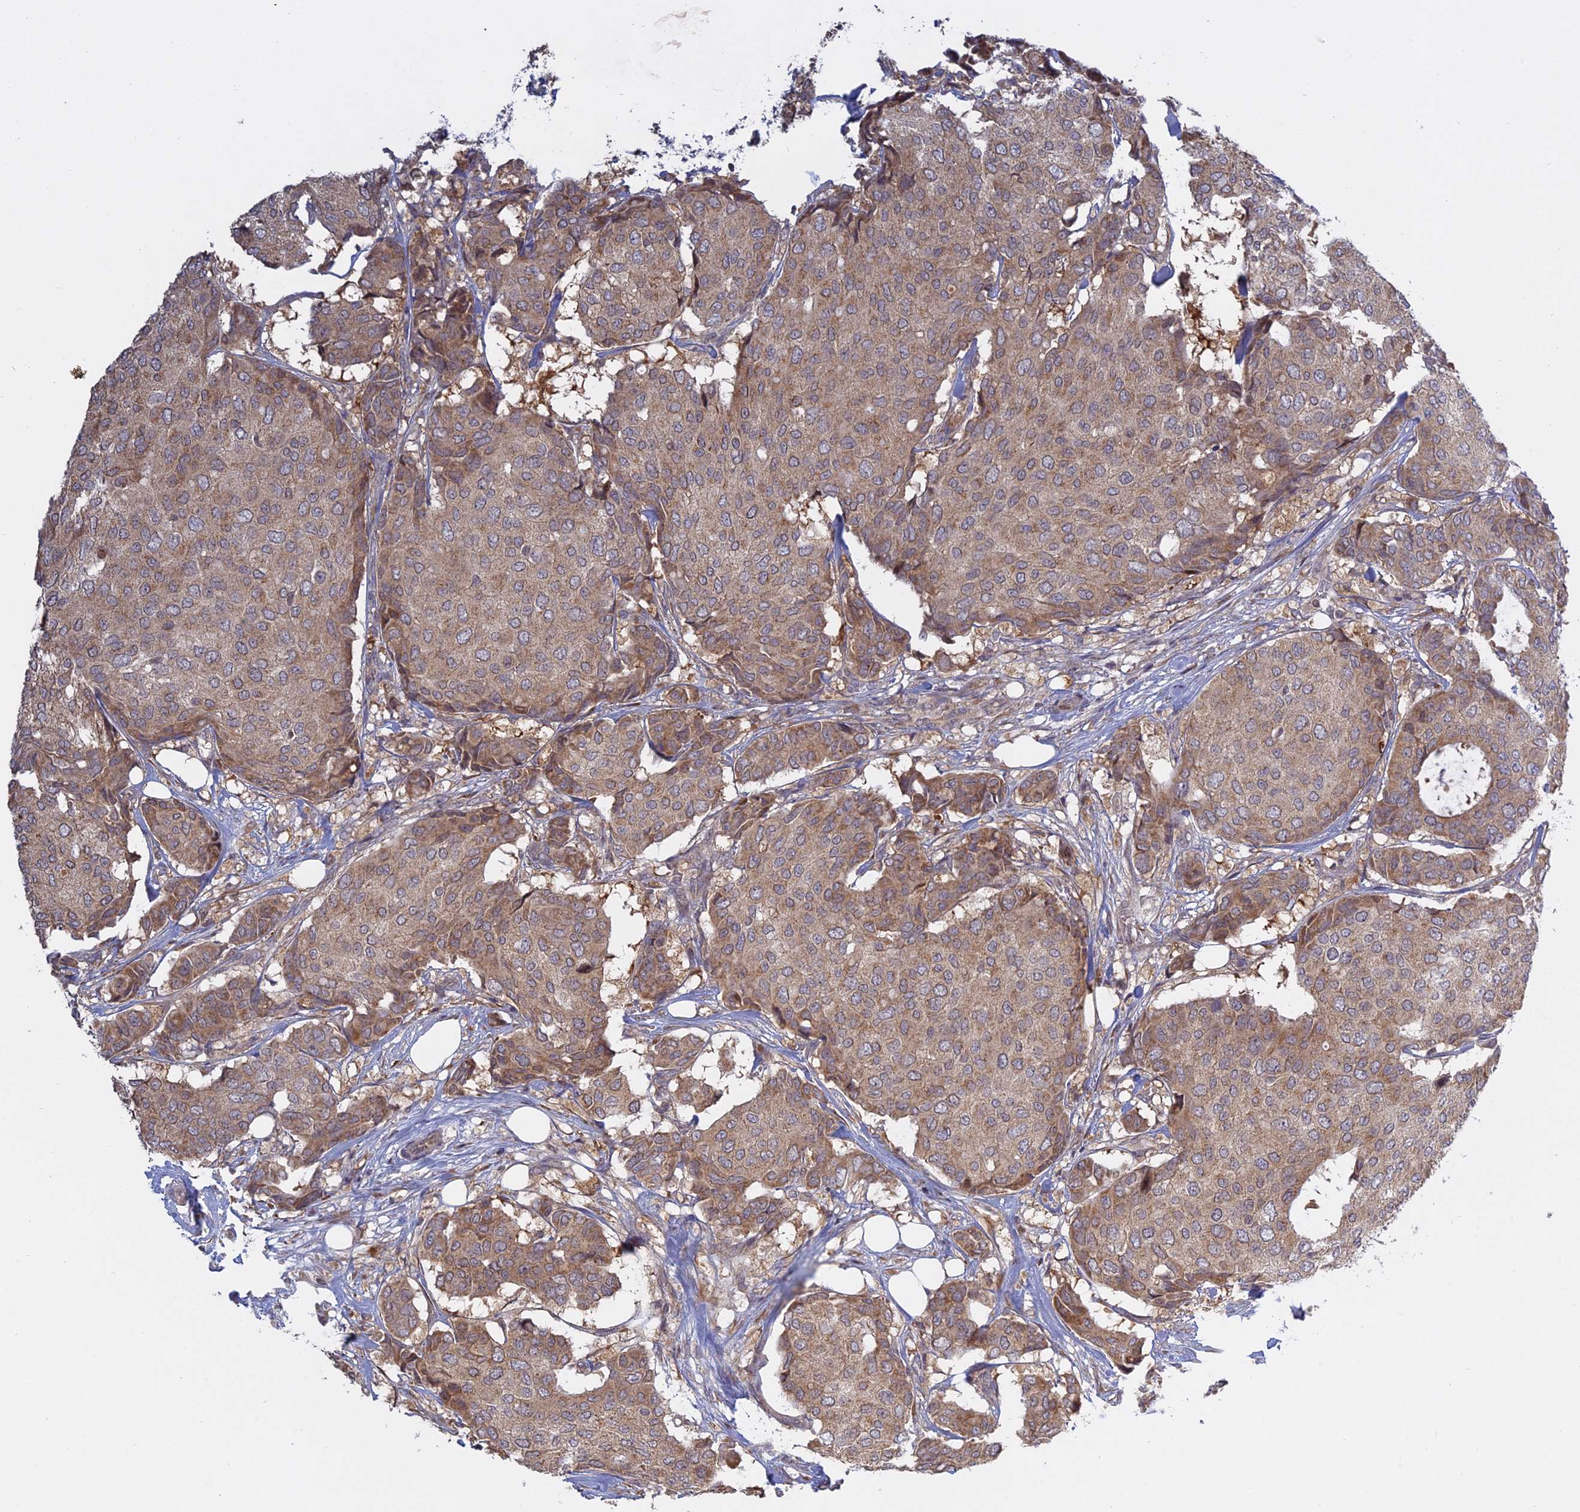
{"staining": {"intensity": "weak", "quantity": ">75%", "location": "cytoplasmic/membranous"}, "tissue": "breast cancer", "cell_type": "Tumor cells", "image_type": "cancer", "snomed": [{"axis": "morphology", "description": "Duct carcinoma"}, {"axis": "topography", "description": "Breast"}], "caption": "Tumor cells display low levels of weak cytoplasmic/membranous expression in about >75% of cells in breast cancer (invasive ductal carcinoma). Using DAB (3,3'-diaminobenzidine) (brown) and hematoxylin (blue) stains, captured at high magnification using brightfield microscopy.", "gene": "TMEM208", "patient": {"sex": "female", "age": 75}}